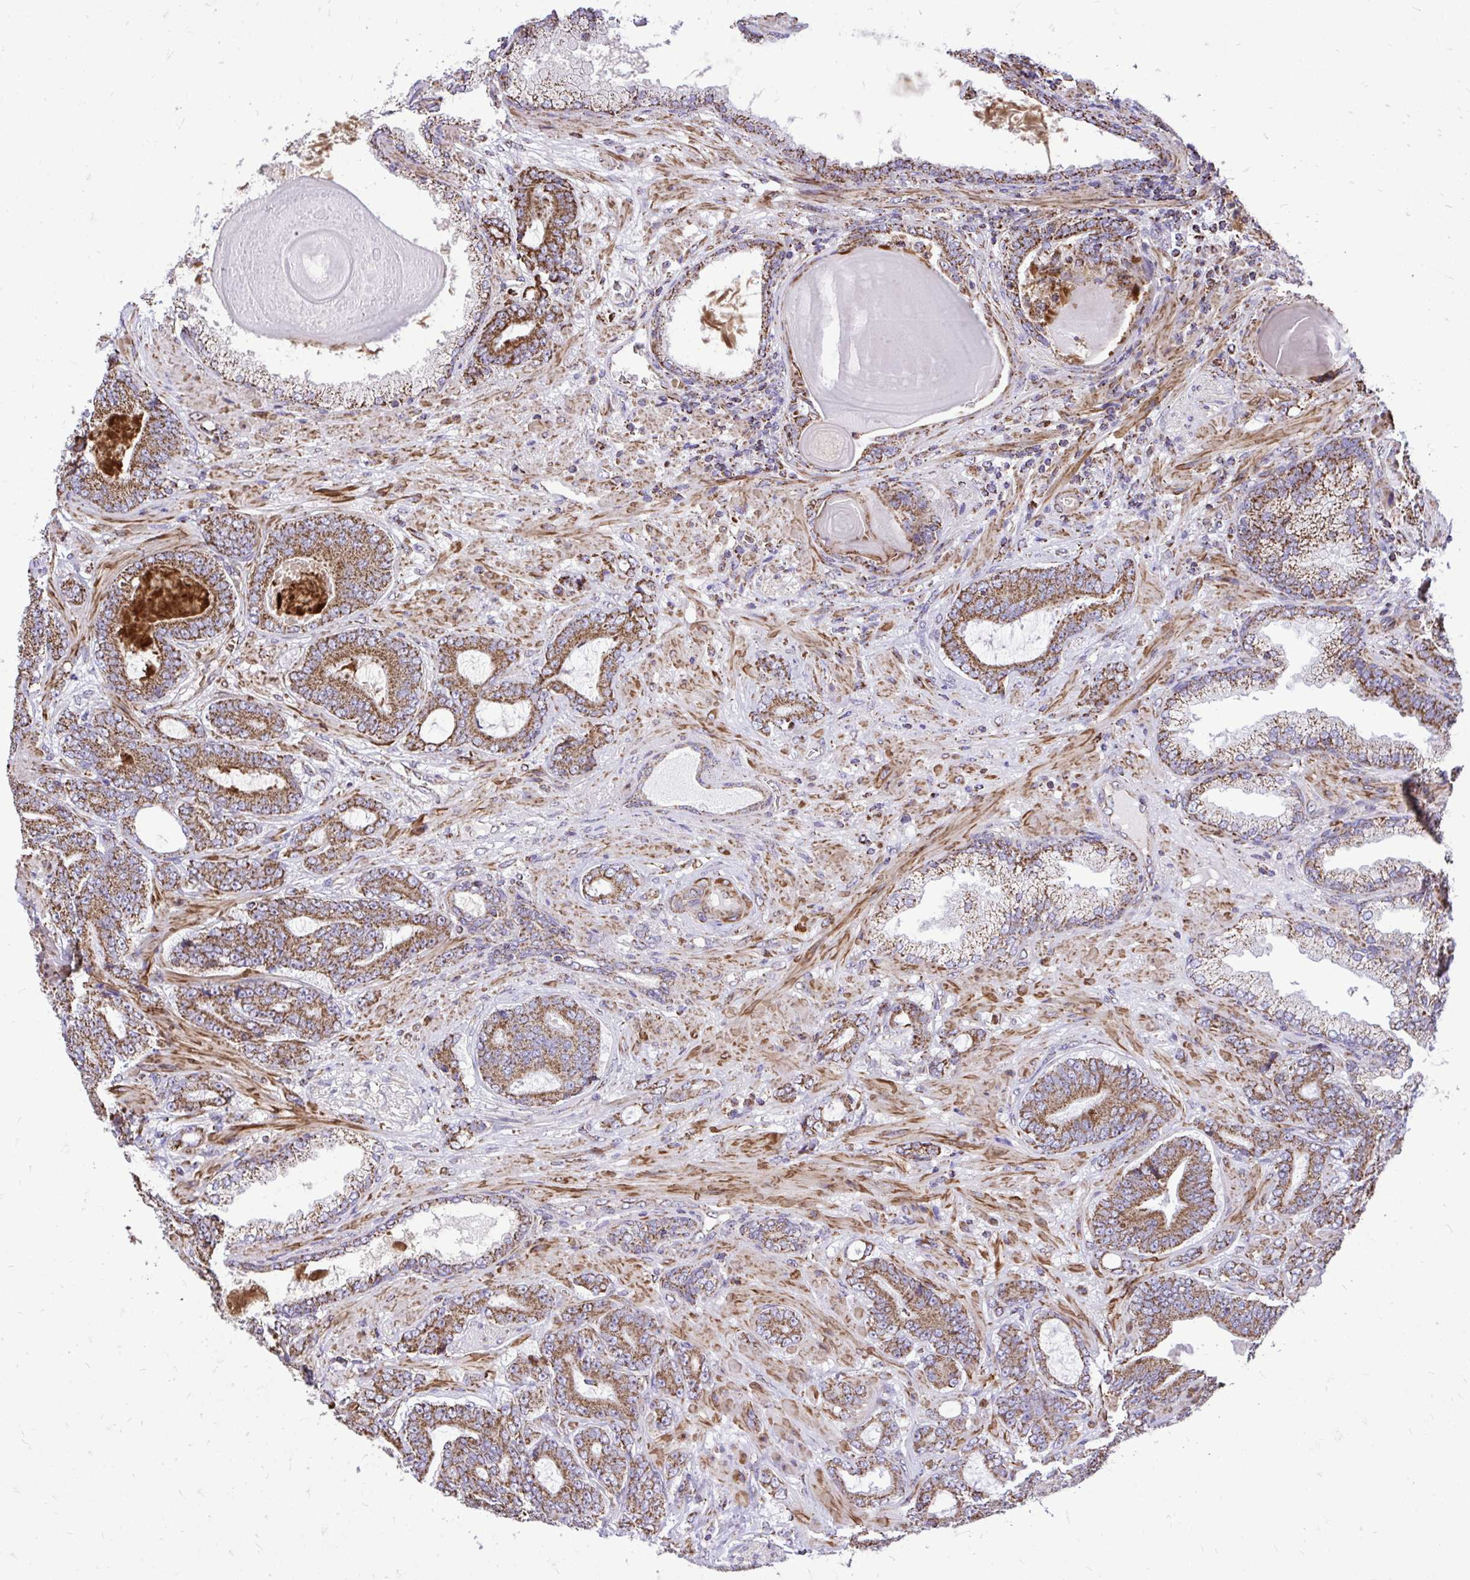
{"staining": {"intensity": "moderate", "quantity": ">75%", "location": "cytoplasmic/membranous"}, "tissue": "prostate cancer", "cell_type": "Tumor cells", "image_type": "cancer", "snomed": [{"axis": "morphology", "description": "Adenocarcinoma, High grade"}, {"axis": "topography", "description": "Prostate"}], "caption": "An immunohistochemistry photomicrograph of neoplastic tissue is shown. Protein staining in brown highlights moderate cytoplasmic/membranous positivity in high-grade adenocarcinoma (prostate) within tumor cells. Using DAB (3,3'-diaminobenzidine) (brown) and hematoxylin (blue) stains, captured at high magnification using brightfield microscopy.", "gene": "UBE2C", "patient": {"sex": "male", "age": 62}}